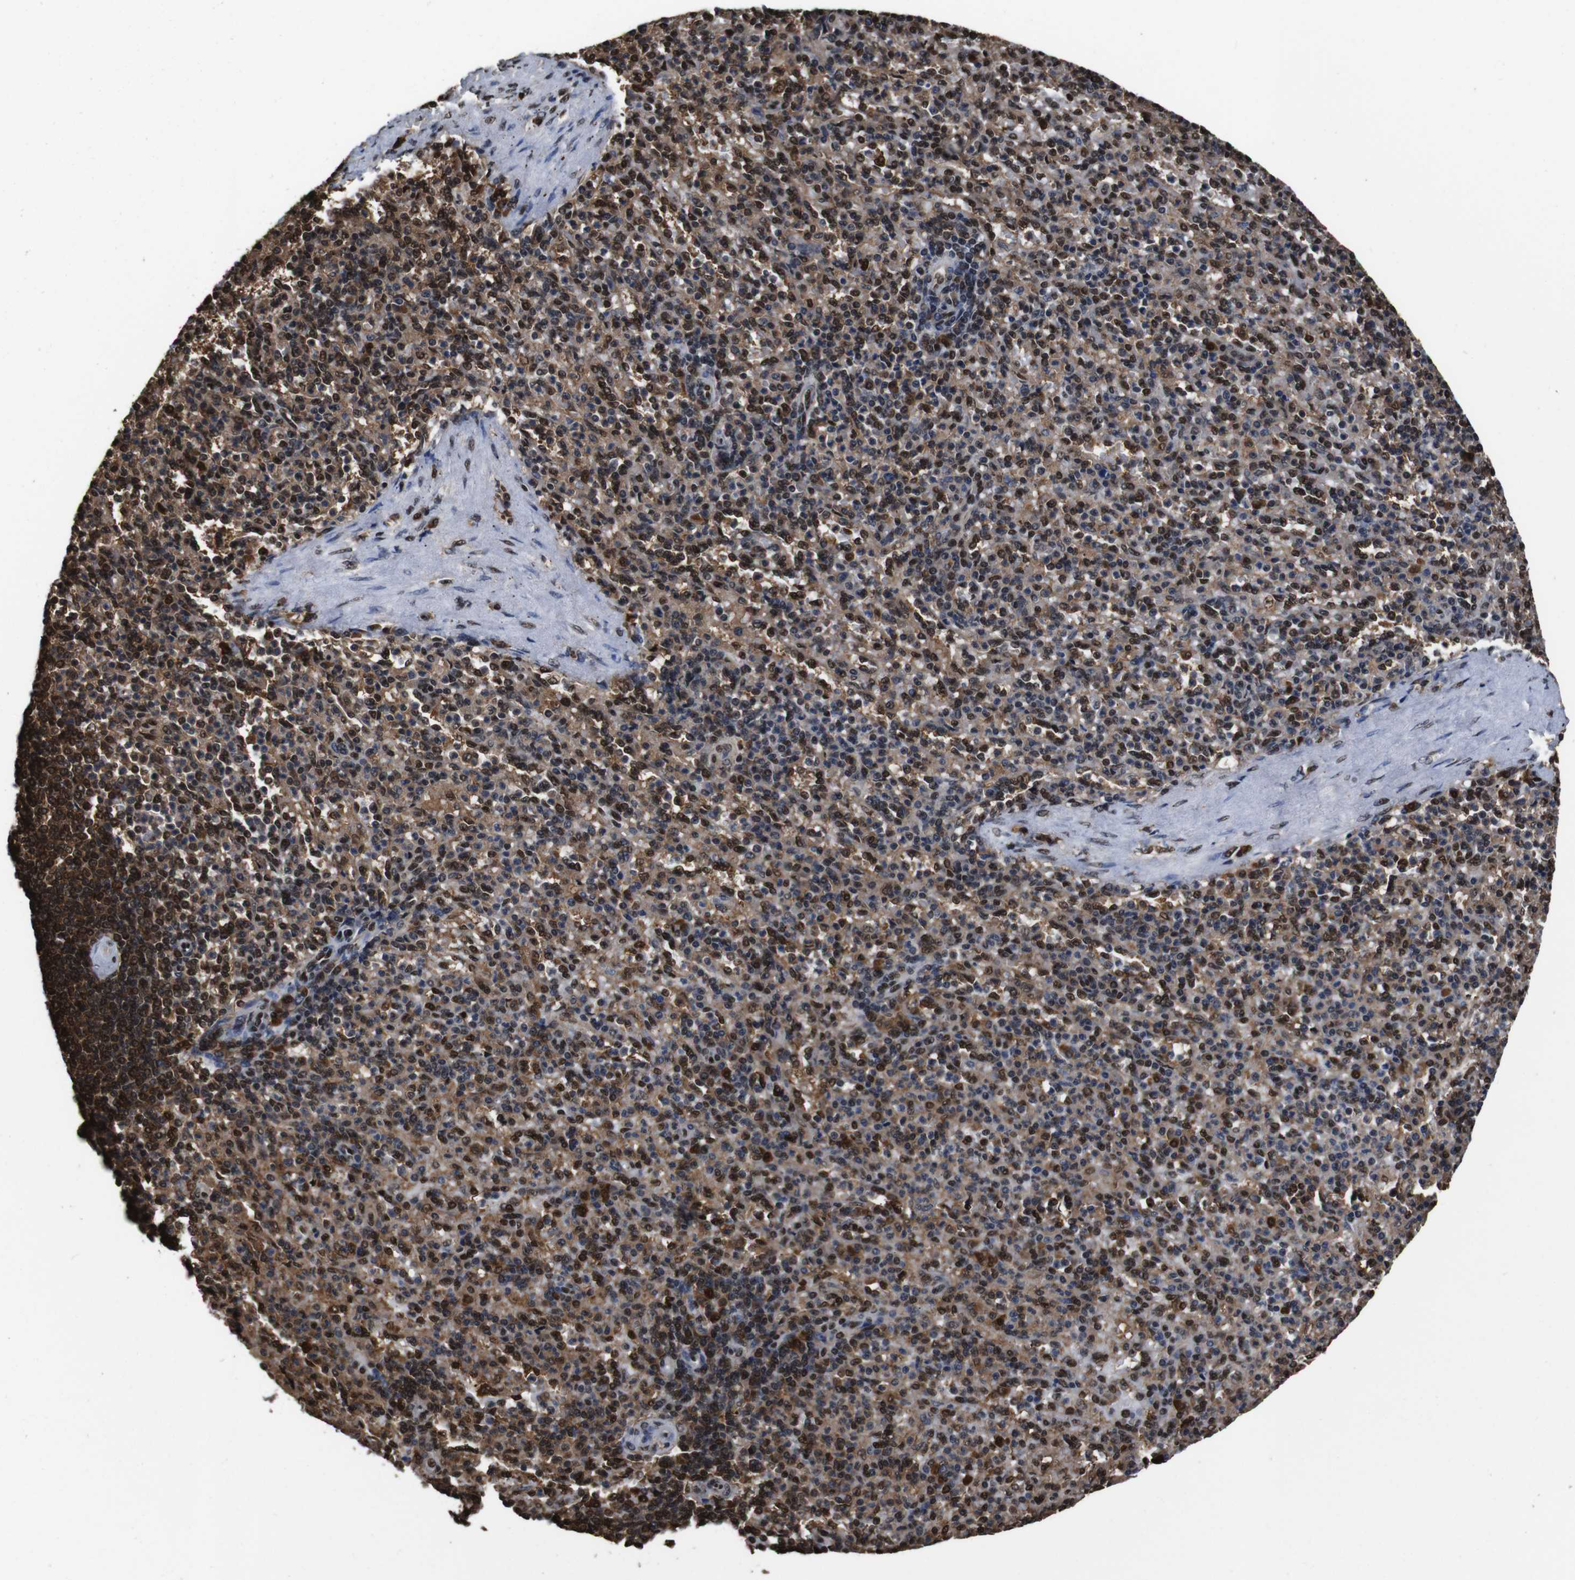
{"staining": {"intensity": "moderate", "quantity": "25%-75%", "location": "cytoplasmic/membranous,nuclear"}, "tissue": "spleen", "cell_type": "Cells in red pulp", "image_type": "normal", "snomed": [{"axis": "morphology", "description": "Normal tissue, NOS"}, {"axis": "topography", "description": "Spleen"}], "caption": "This micrograph exhibits immunohistochemistry (IHC) staining of normal human spleen, with medium moderate cytoplasmic/membranous,nuclear positivity in approximately 25%-75% of cells in red pulp.", "gene": "VCP", "patient": {"sex": "female", "age": 74}}